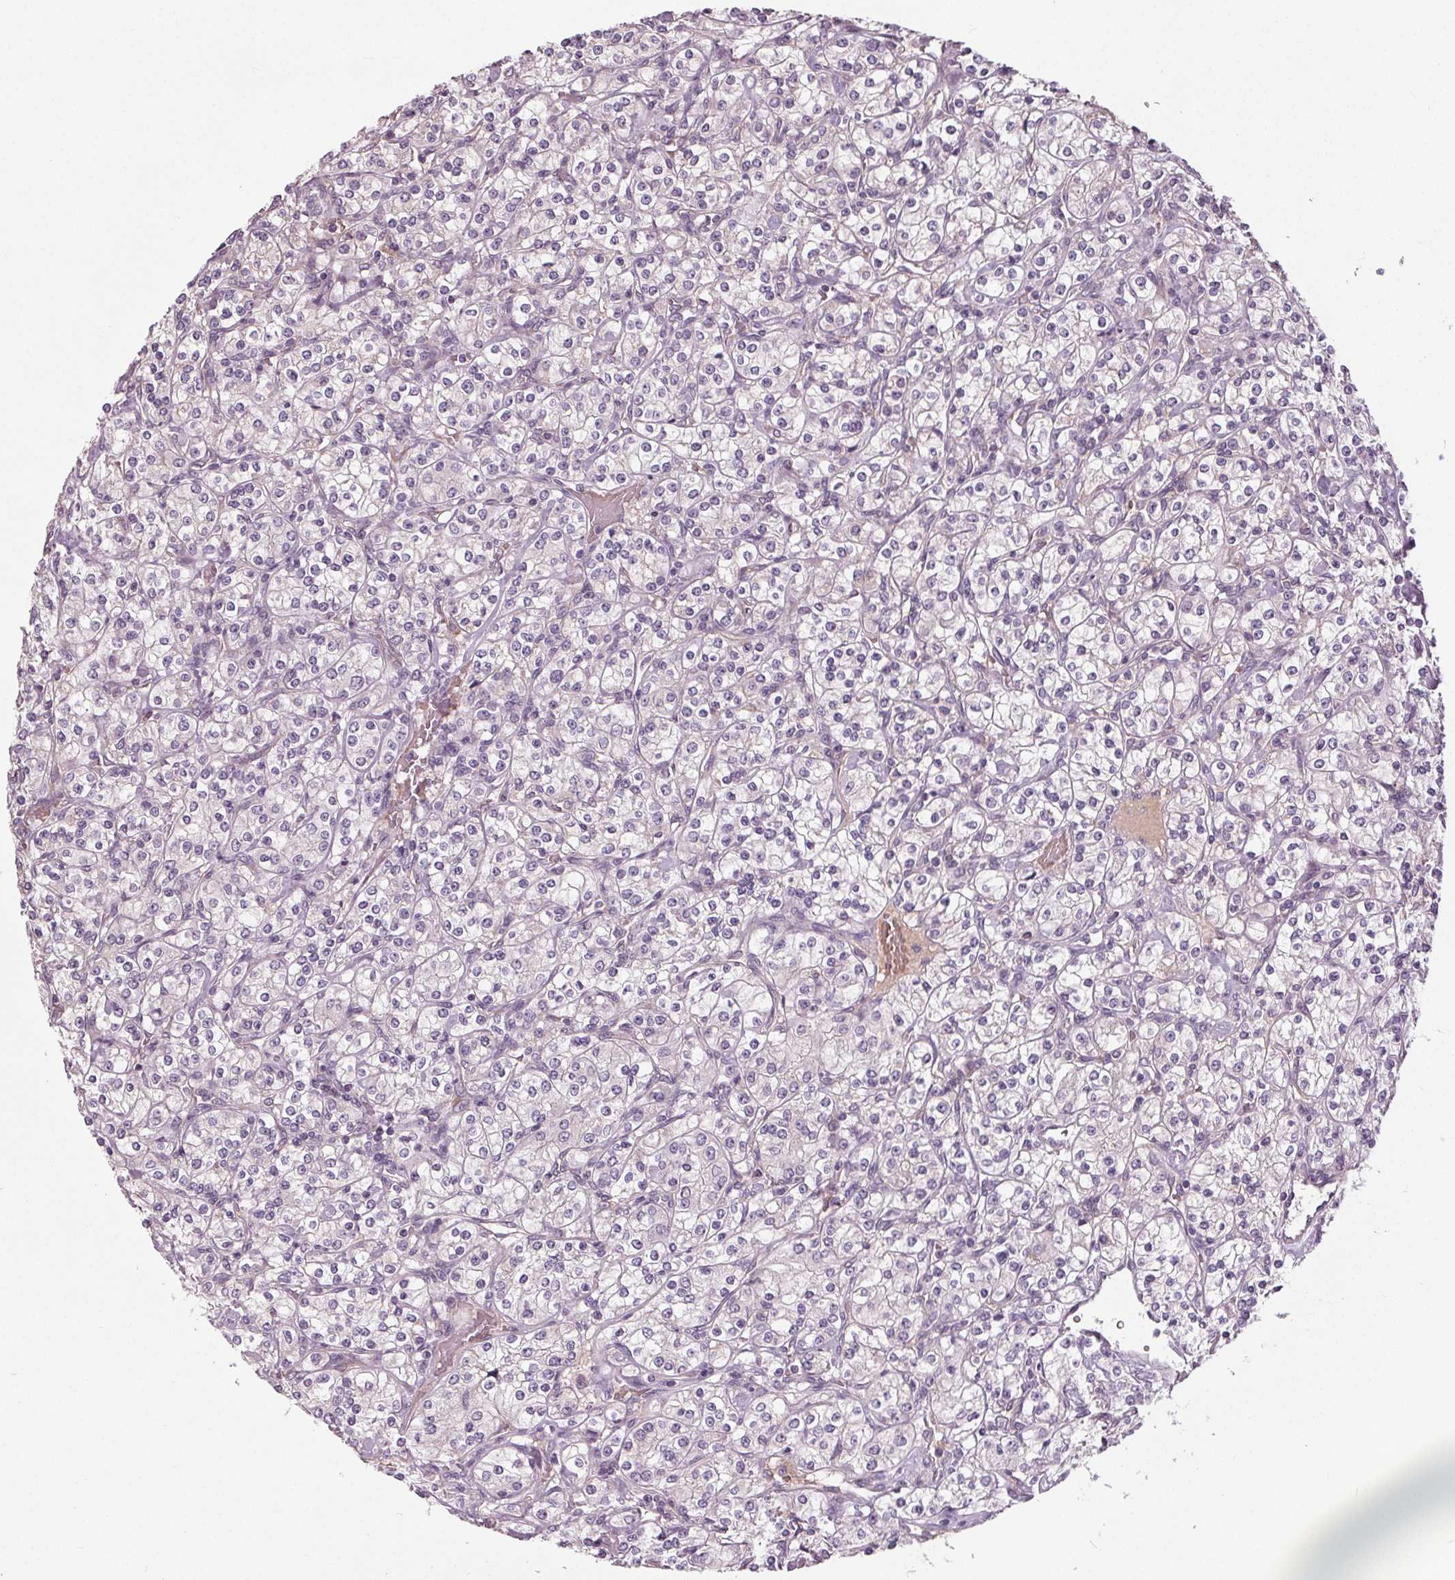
{"staining": {"intensity": "negative", "quantity": "none", "location": "none"}, "tissue": "renal cancer", "cell_type": "Tumor cells", "image_type": "cancer", "snomed": [{"axis": "morphology", "description": "Adenocarcinoma, NOS"}, {"axis": "topography", "description": "Kidney"}], "caption": "Photomicrograph shows no protein staining in tumor cells of adenocarcinoma (renal) tissue.", "gene": "PDGFD", "patient": {"sex": "male", "age": 77}}